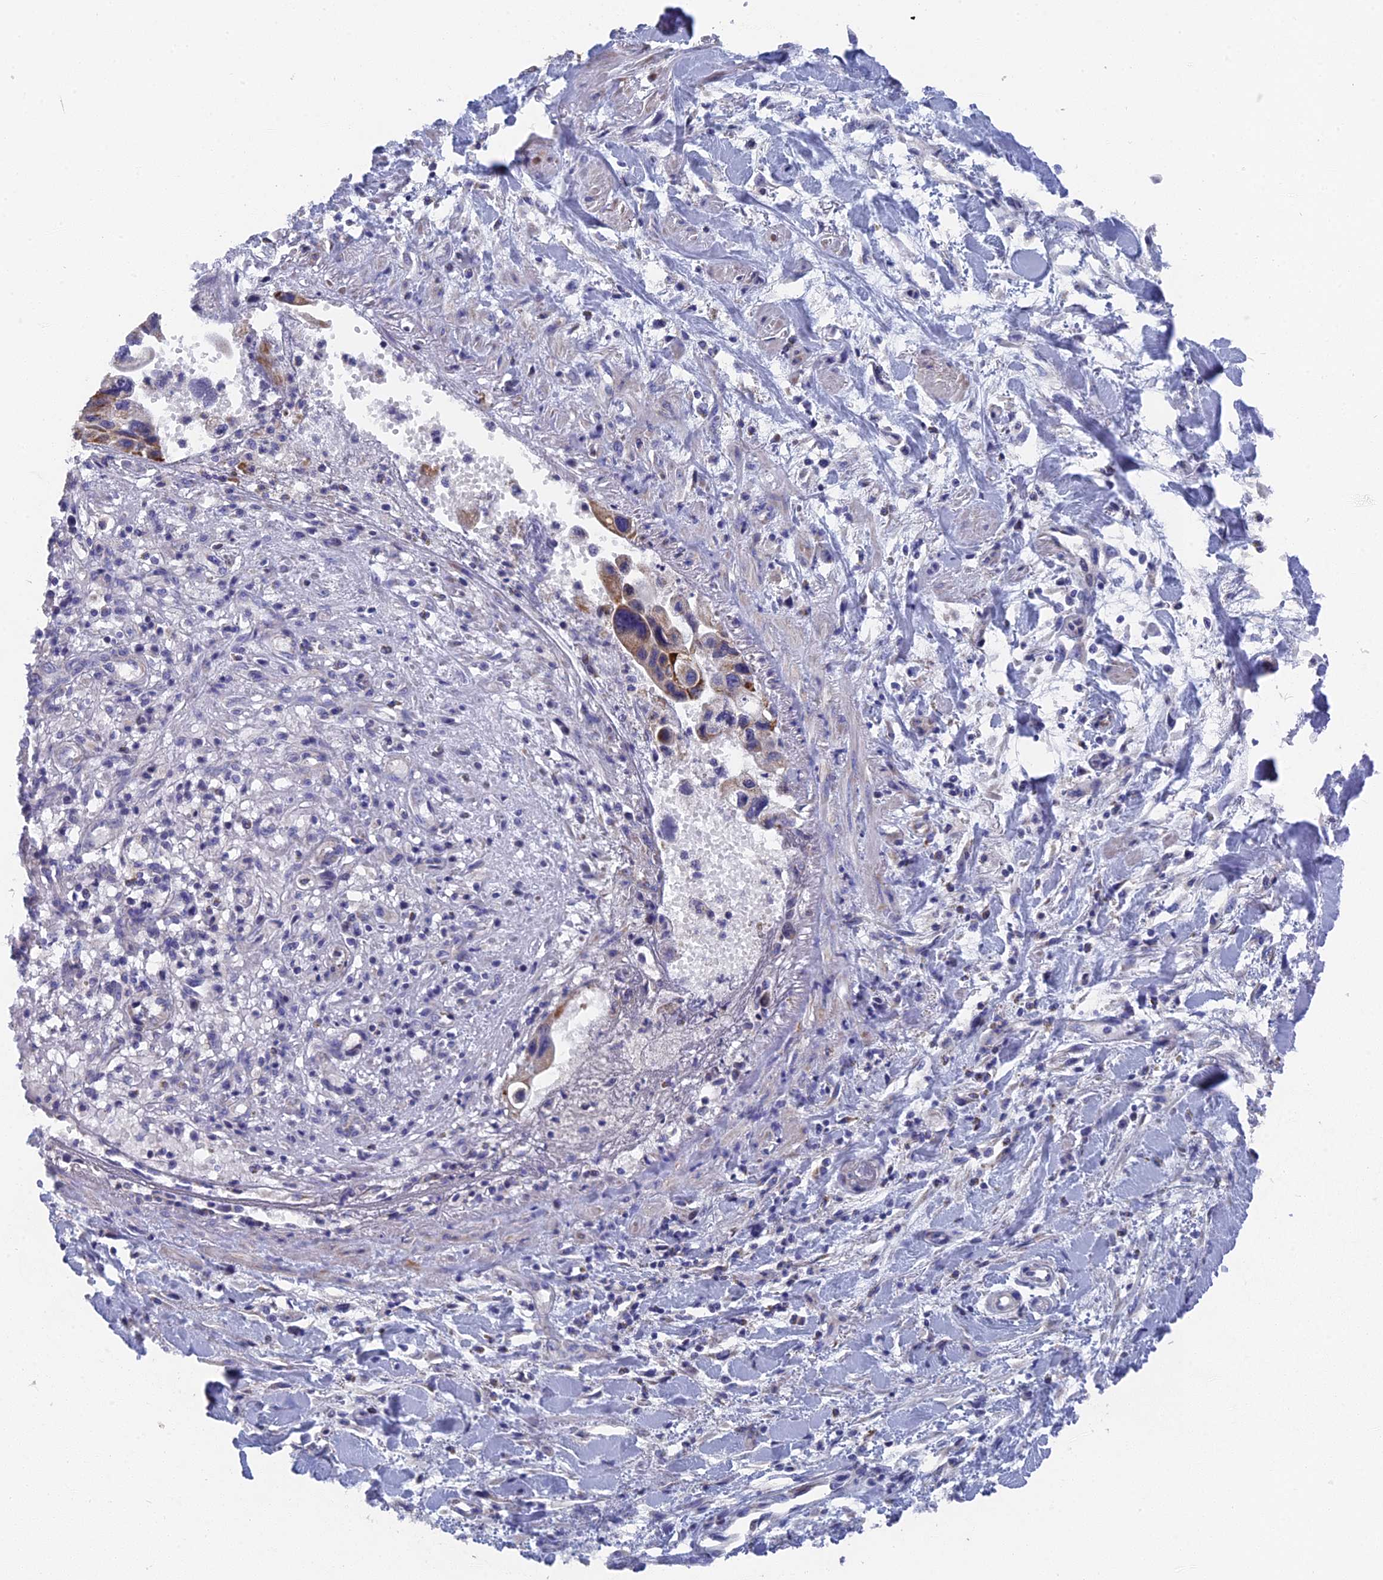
{"staining": {"intensity": "moderate", "quantity": "<25%", "location": "cytoplasmic/membranous"}, "tissue": "pancreatic cancer", "cell_type": "Tumor cells", "image_type": "cancer", "snomed": [{"axis": "morphology", "description": "Adenocarcinoma, NOS"}, {"axis": "topography", "description": "Pancreas"}], "caption": "This is a histology image of immunohistochemistry (IHC) staining of pancreatic cancer, which shows moderate expression in the cytoplasmic/membranous of tumor cells.", "gene": "HIGD1A", "patient": {"sex": "female", "age": 50}}